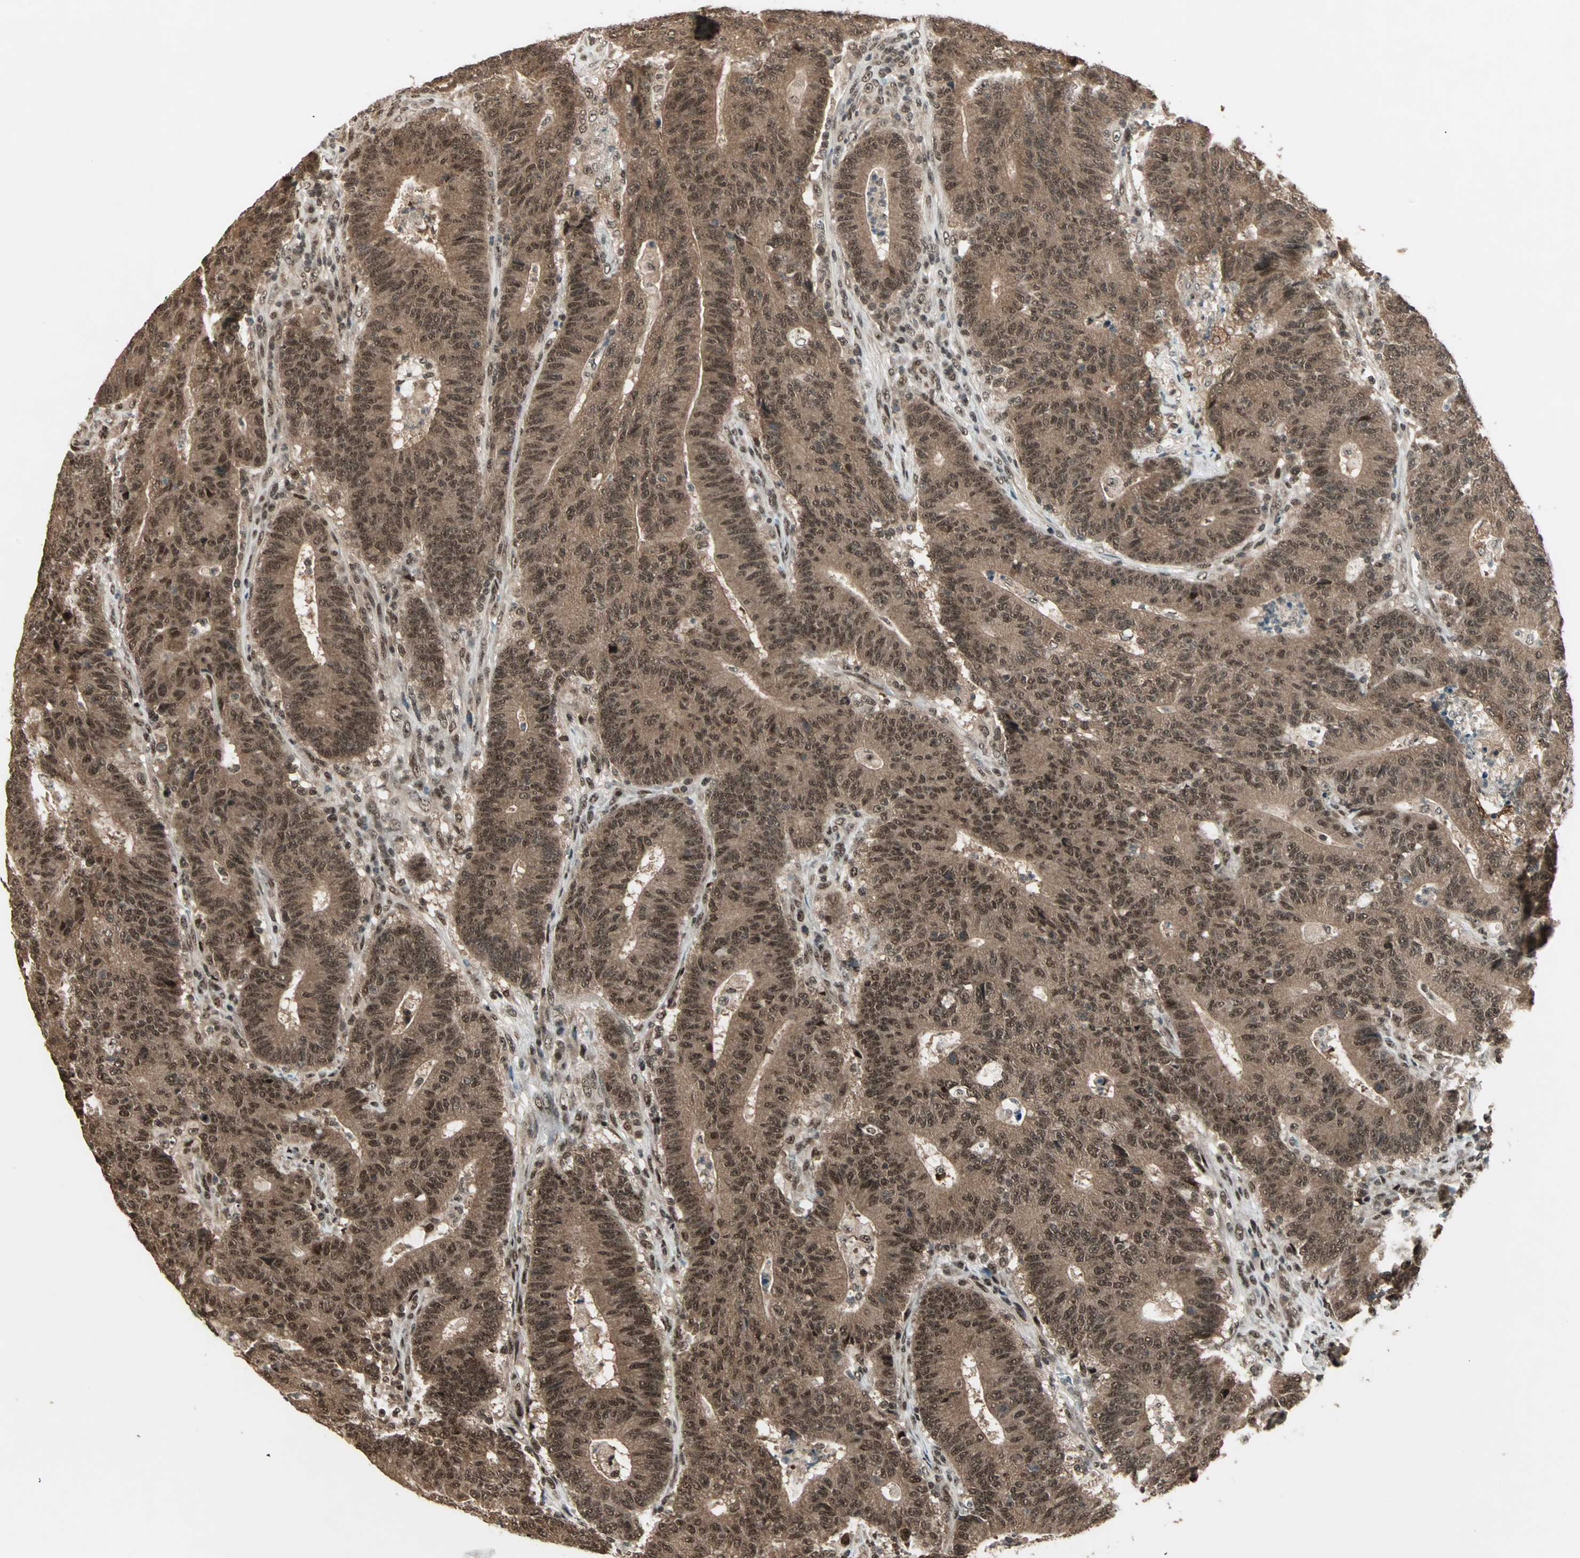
{"staining": {"intensity": "strong", "quantity": ">75%", "location": "cytoplasmic/membranous,nuclear"}, "tissue": "colorectal cancer", "cell_type": "Tumor cells", "image_type": "cancer", "snomed": [{"axis": "morphology", "description": "Normal tissue, NOS"}, {"axis": "morphology", "description": "Adenocarcinoma, NOS"}, {"axis": "topography", "description": "Colon"}], "caption": "IHC histopathology image of human colorectal cancer stained for a protein (brown), which exhibits high levels of strong cytoplasmic/membranous and nuclear expression in about >75% of tumor cells.", "gene": "ZNF44", "patient": {"sex": "female", "age": 75}}